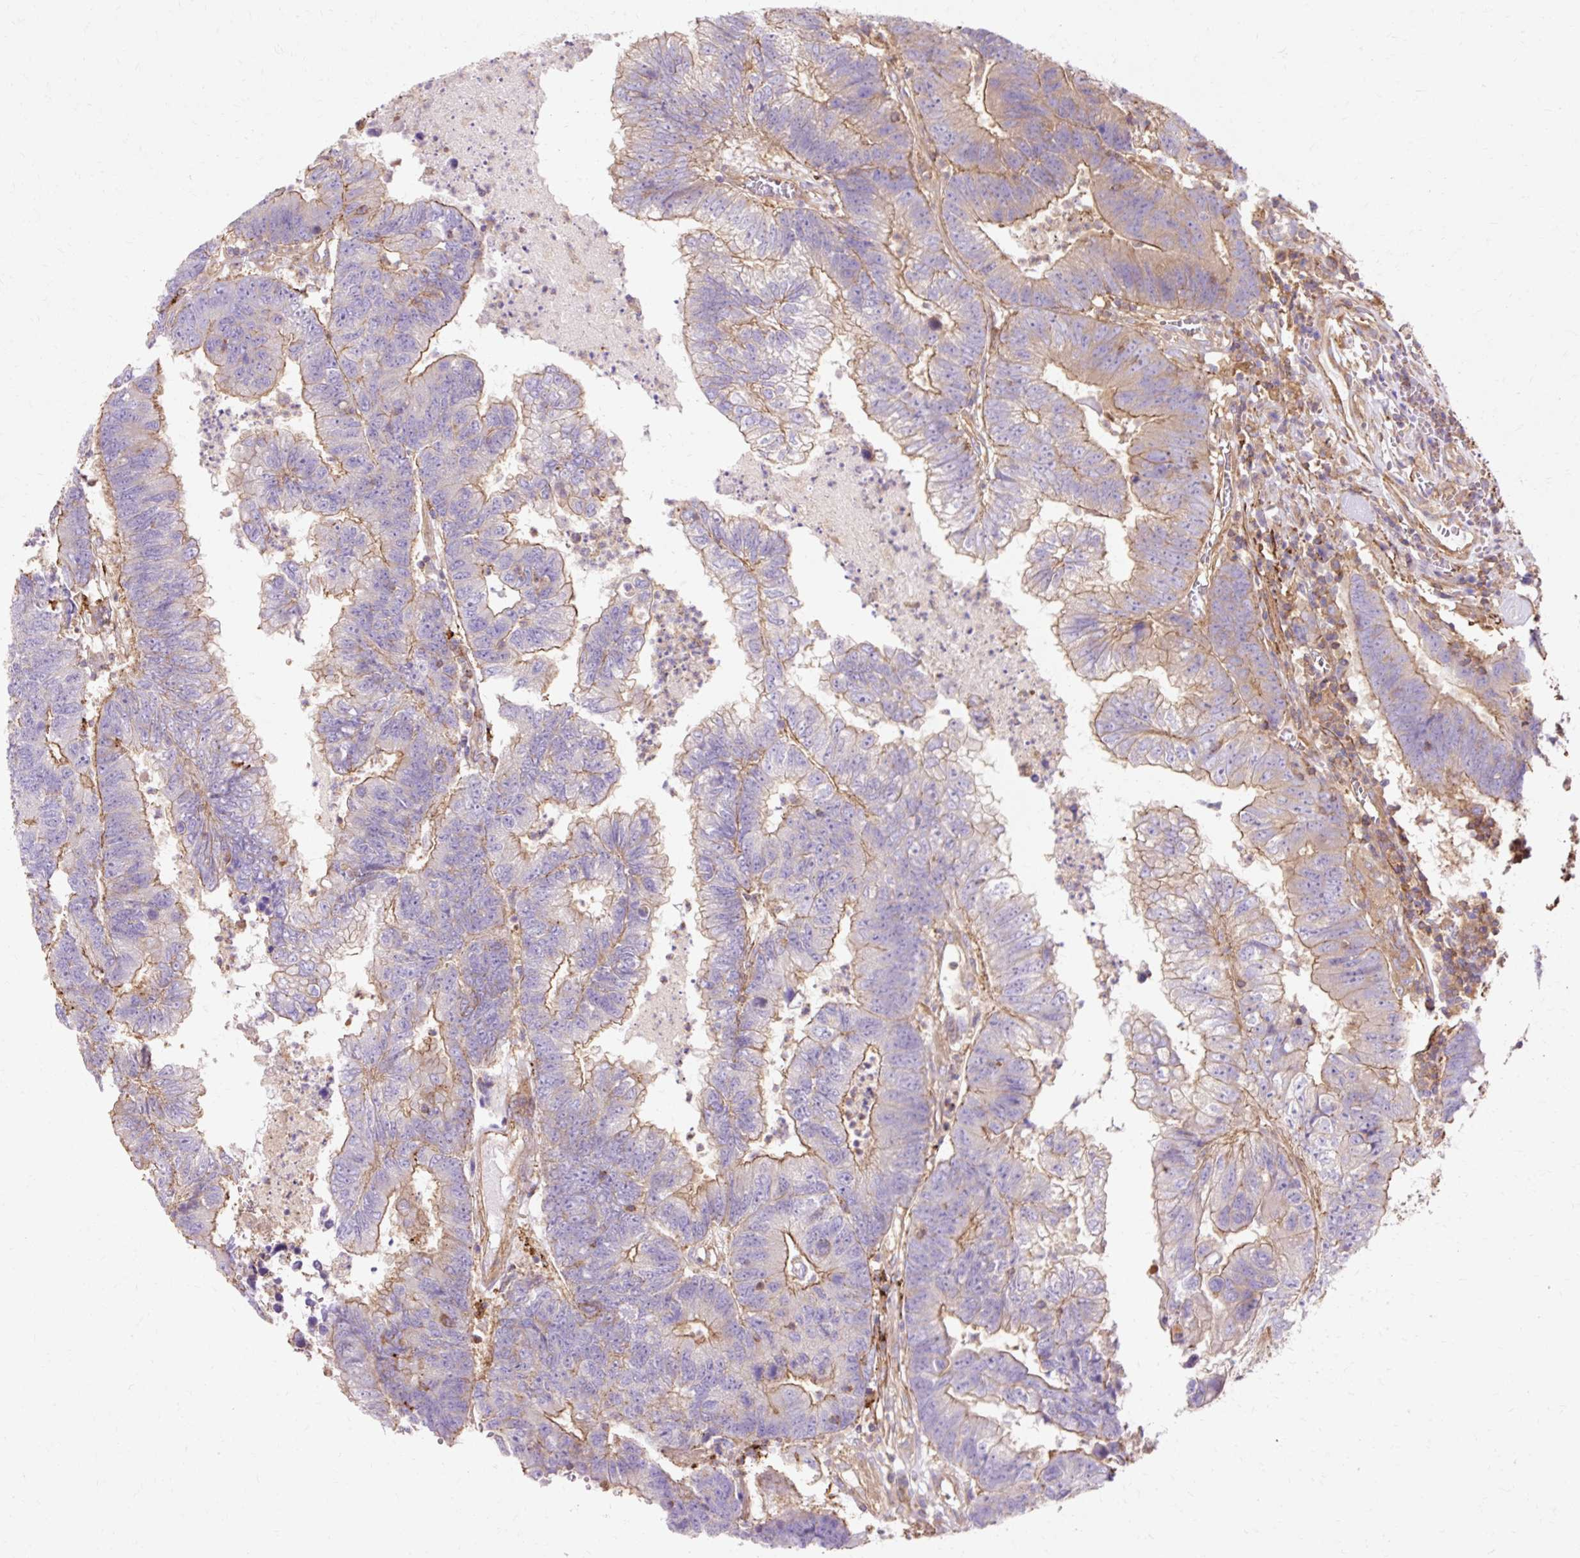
{"staining": {"intensity": "moderate", "quantity": "25%-75%", "location": "cytoplasmic/membranous"}, "tissue": "colorectal cancer", "cell_type": "Tumor cells", "image_type": "cancer", "snomed": [{"axis": "morphology", "description": "Adenocarcinoma, NOS"}, {"axis": "topography", "description": "Colon"}], "caption": "This micrograph demonstrates immunohistochemistry staining of colorectal adenocarcinoma, with medium moderate cytoplasmic/membranous expression in approximately 25%-75% of tumor cells.", "gene": "TBC1D2B", "patient": {"sex": "female", "age": 48}}